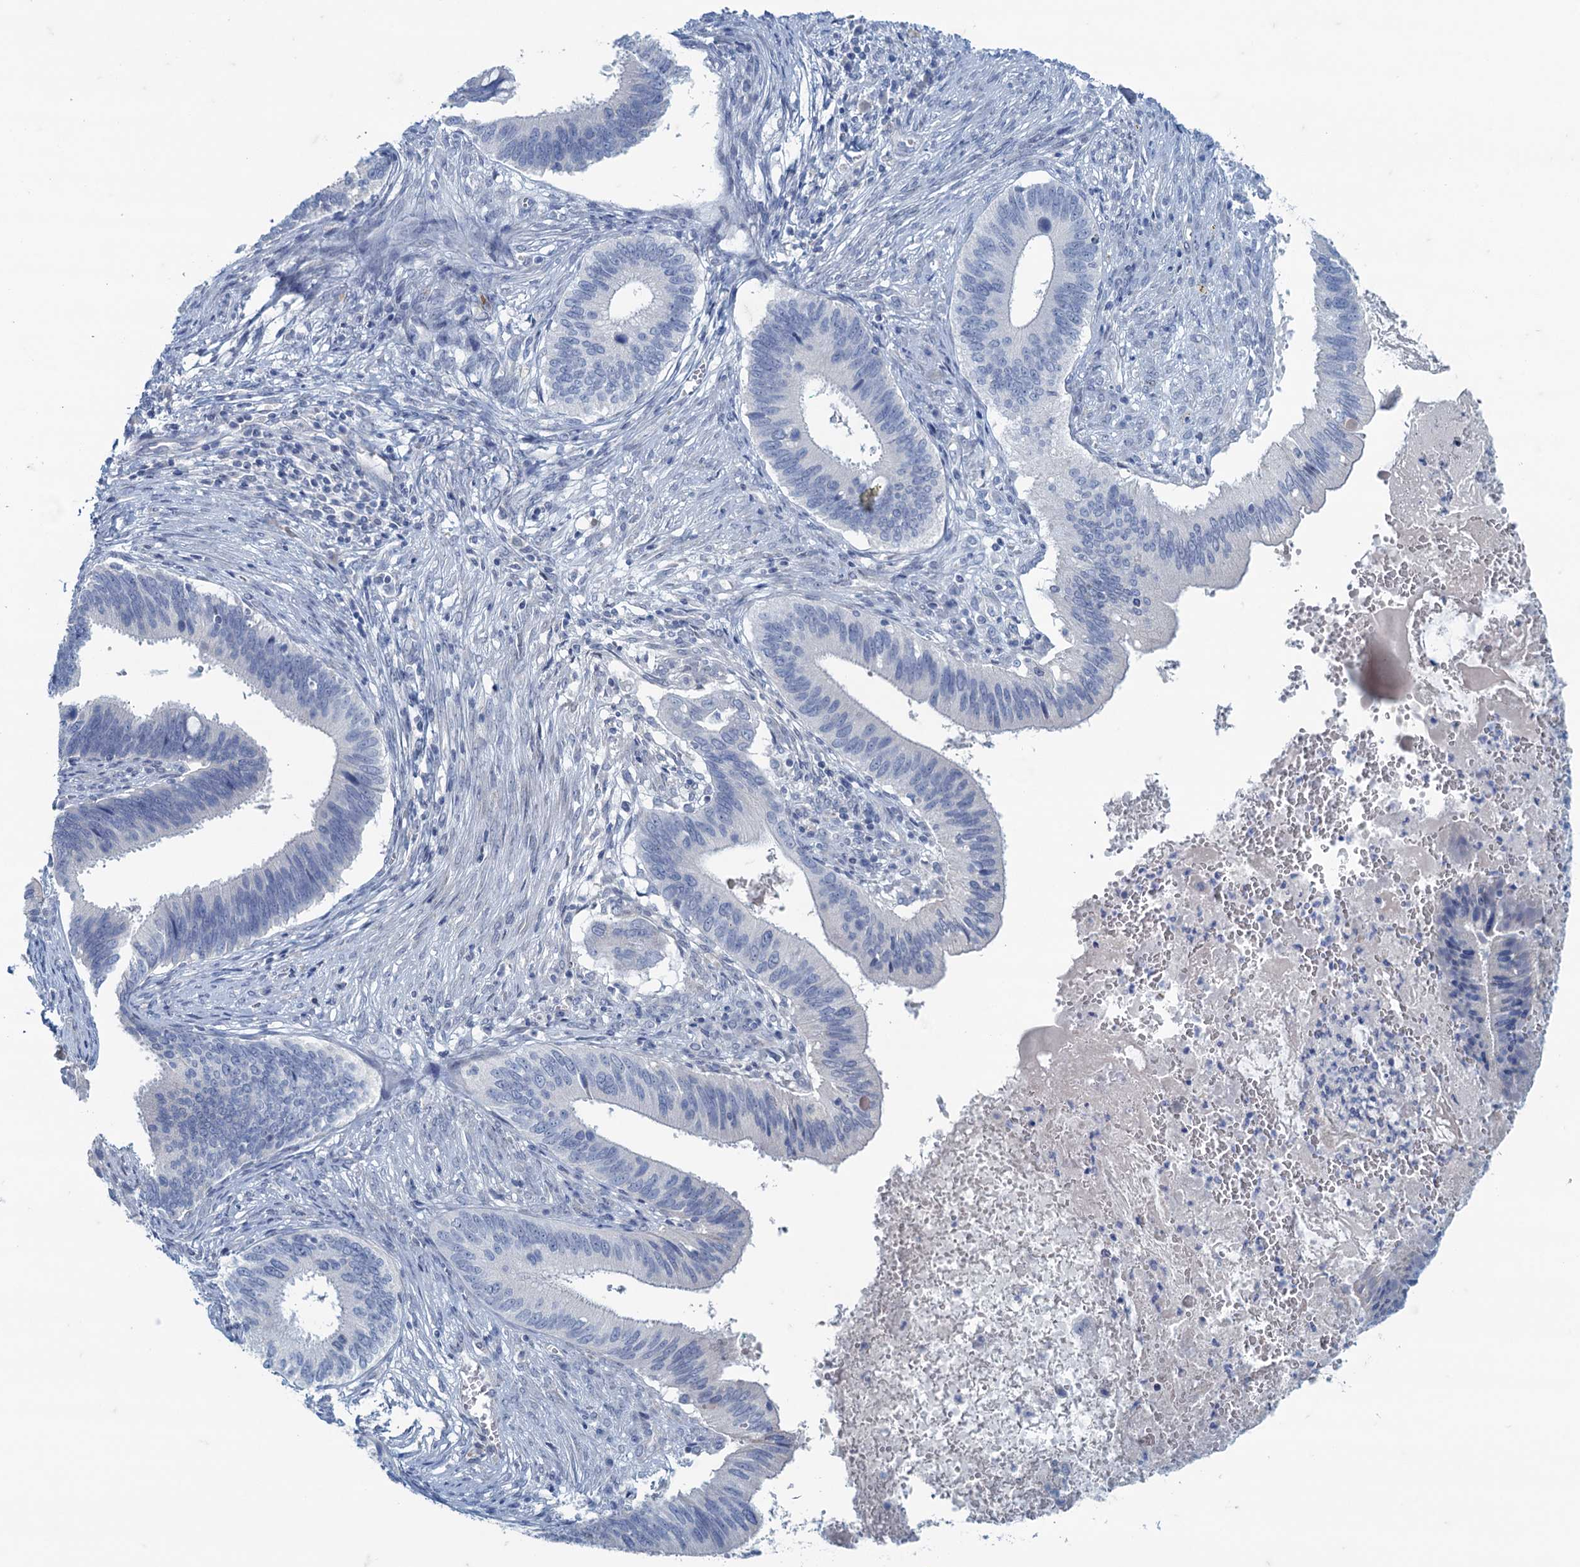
{"staining": {"intensity": "negative", "quantity": "none", "location": "none"}, "tissue": "cervical cancer", "cell_type": "Tumor cells", "image_type": "cancer", "snomed": [{"axis": "morphology", "description": "Adenocarcinoma, NOS"}, {"axis": "topography", "description": "Cervix"}], "caption": "IHC histopathology image of human cervical cancer (adenocarcinoma) stained for a protein (brown), which demonstrates no expression in tumor cells. The staining is performed using DAB brown chromogen with nuclei counter-stained in using hematoxylin.", "gene": "MAP1LC3A", "patient": {"sex": "female", "age": 42}}